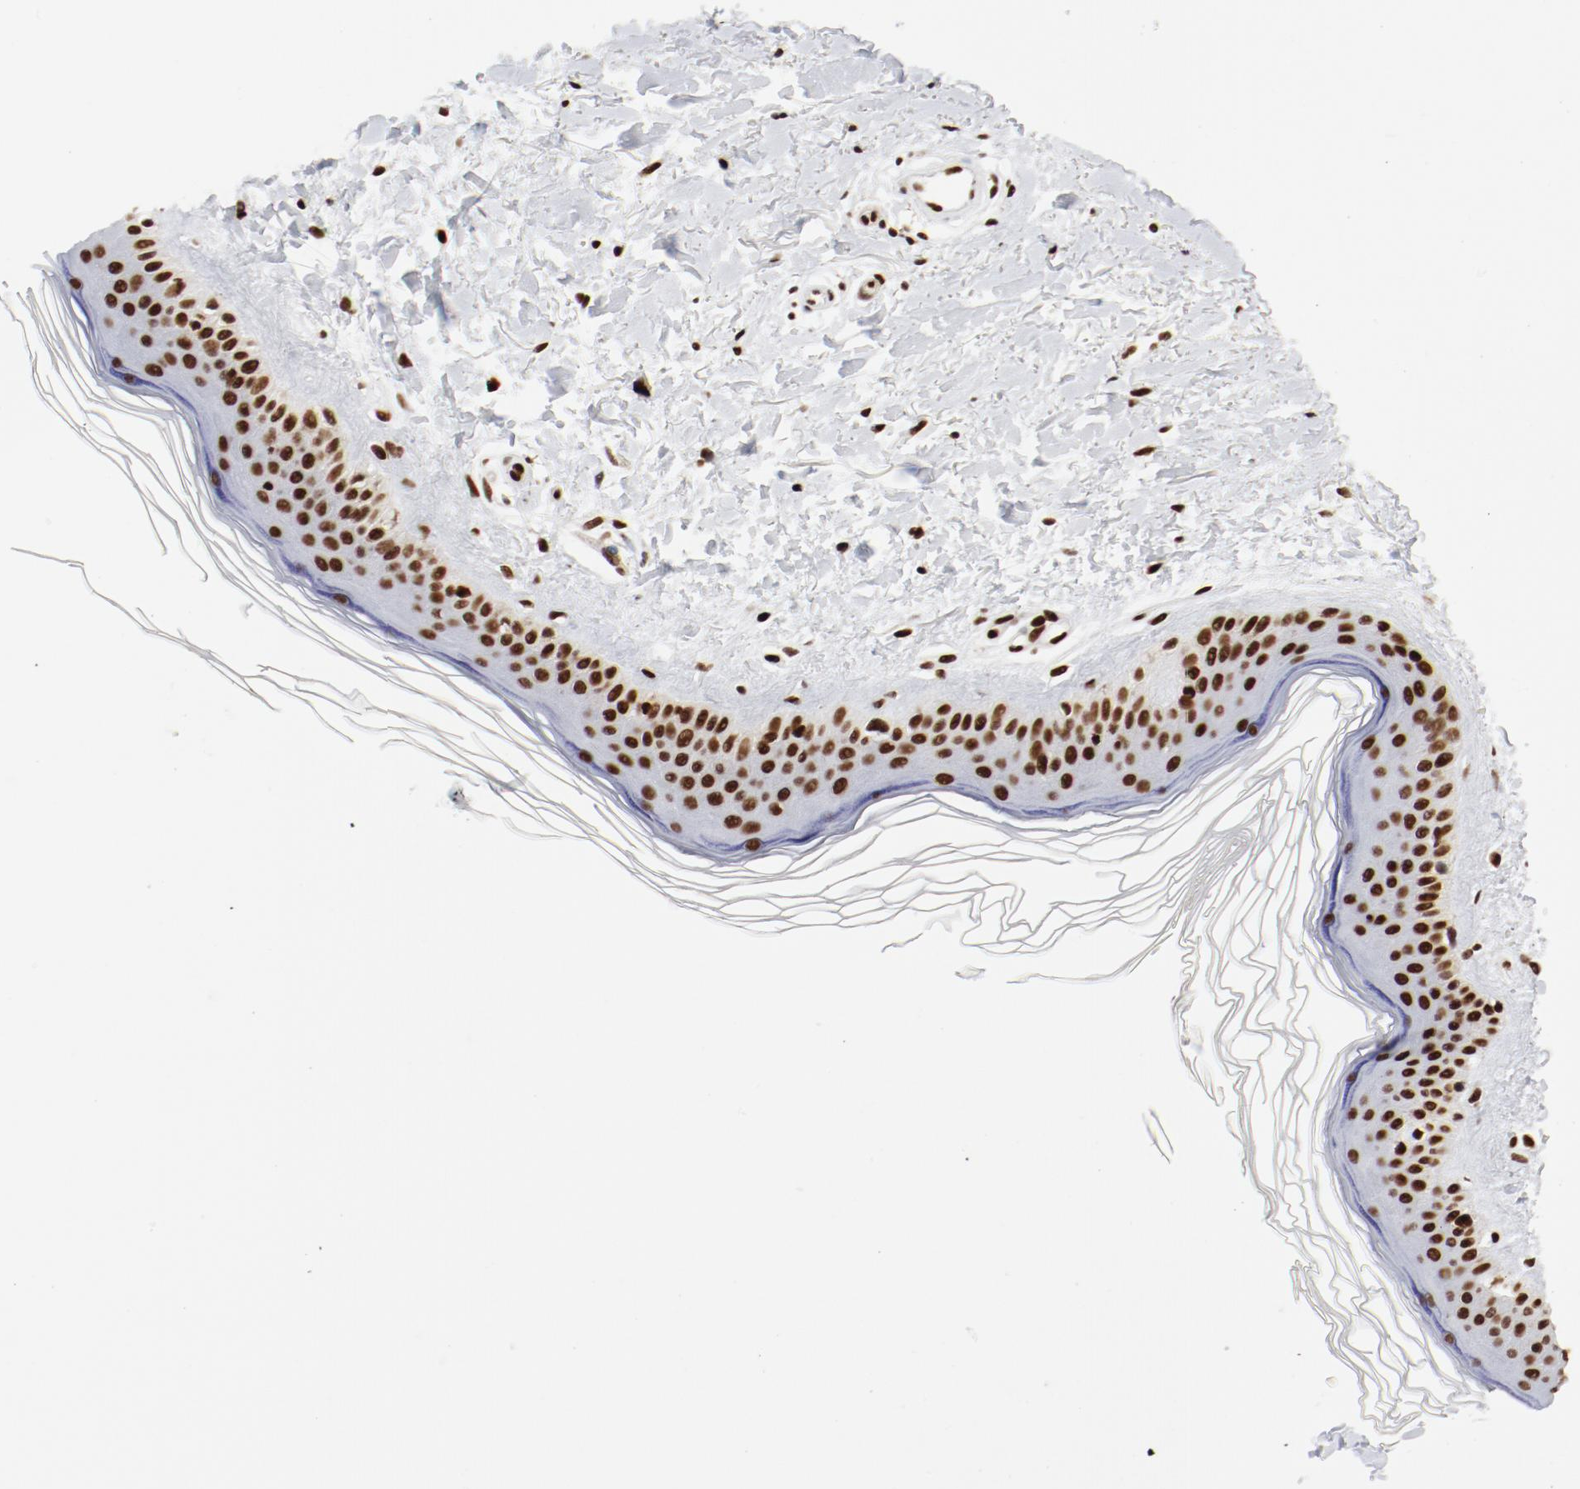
{"staining": {"intensity": "strong", "quantity": ">75%", "location": "nuclear"}, "tissue": "skin", "cell_type": "Fibroblasts", "image_type": "normal", "snomed": [{"axis": "morphology", "description": "Normal tissue, NOS"}, {"axis": "topography", "description": "Skin"}], "caption": "Immunohistochemical staining of normal human skin reveals strong nuclear protein expression in about >75% of fibroblasts.", "gene": "NFYB", "patient": {"sex": "female", "age": 19}}